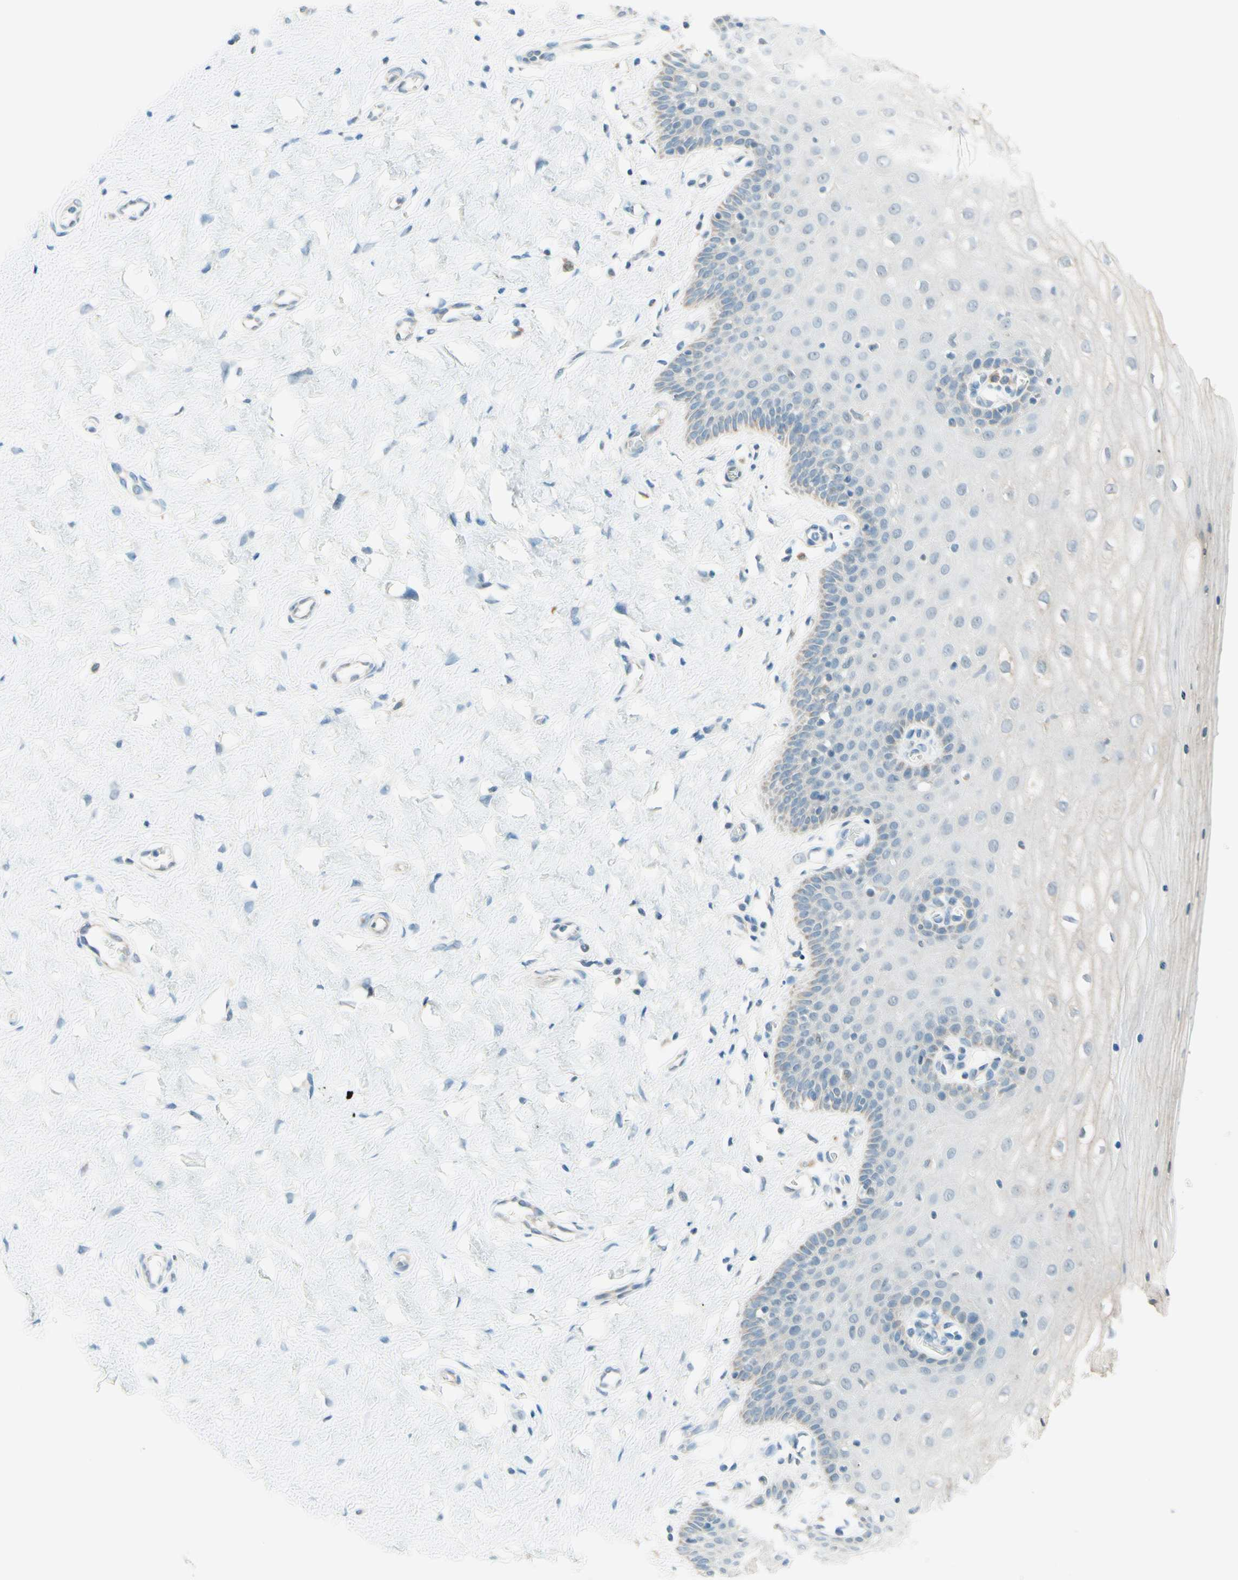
{"staining": {"intensity": "negative", "quantity": "none", "location": "none"}, "tissue": "cervix", "cell_type": "Glandular cells", "image_type": "normal", "snomed": [{"axis": "morphology", "description": "Normal tissue, NOS"}, {"axis": "topography", "description": "Cervix"}], "caption": "This is an immunohistochemistry histopathology image of normal cervix. There is no expression in glandular cells.", "gene": "JPH1", "patient": {"sex": "female", "age": 55}}